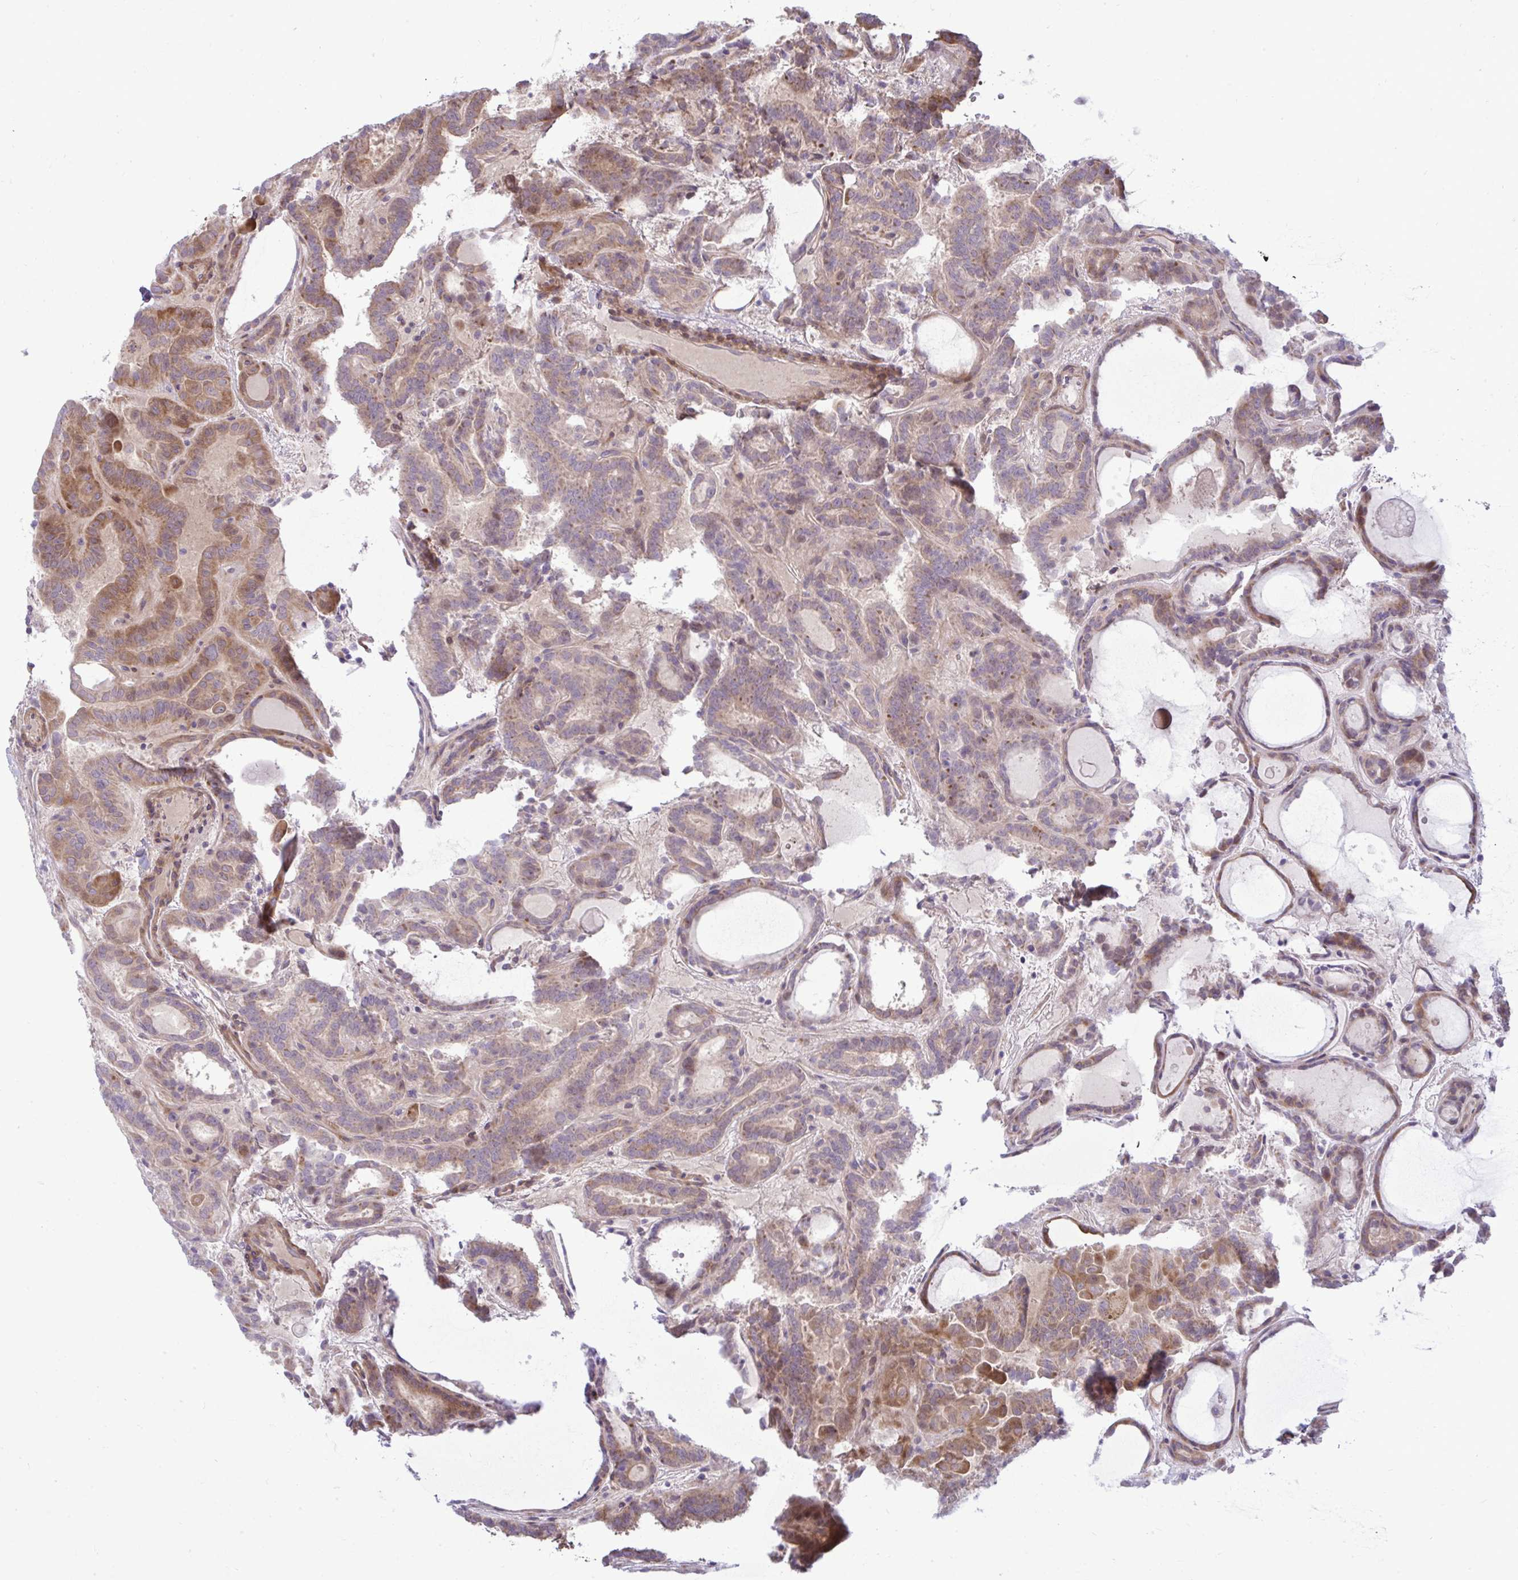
{"staining": {"intensity": "moderate", "quantity": ">75%", "location": "cytoplasmic/membranous"}, "tissue": "thyroid cancer", "cell_type": "Tumor cells", "image_type": "cancer", "snomed": [{"axis": "morphology", "description": "Papillary adenocarcinoma, NOS"}, {"axis": "topography", "description": "Thyroid gland"}], "caption": "Thyroid papillary adenocarcinoma stained with a brown dye displays moderate cytoplasmic/membranous positive expression in about >75% of tumor cells.", "gene": "ZSCAN9", "patient": {"sex": "female", "age": 46}}